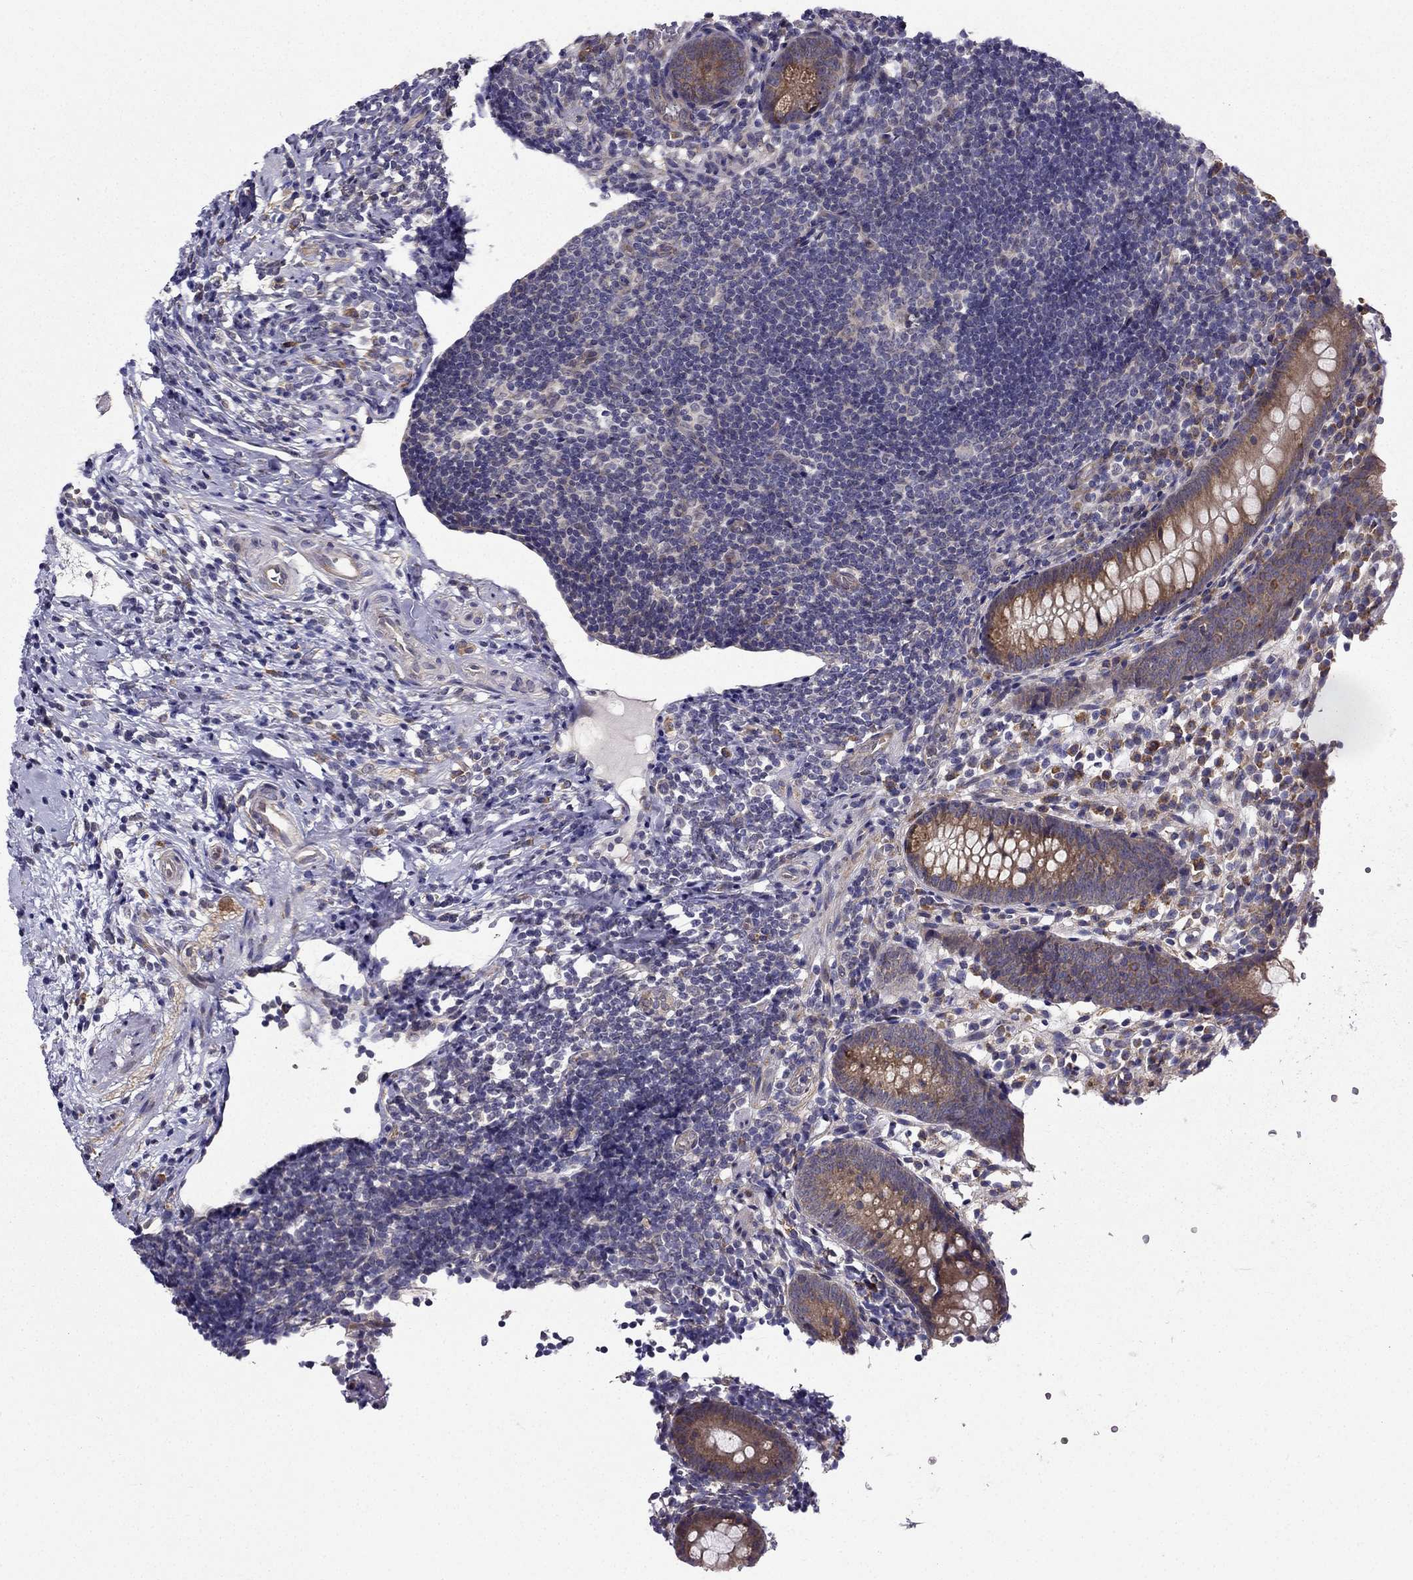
{"staining": {"intensity": "moderate", "quantity": "25%-75%", "location": "cytoplasmic/membranous"}, "tissue": "appendix", "cell_type": "Glandular cells", "image_type": "normal", "snomed": [{"axis": "morphology", "description": "Normal tissue, NOS"}, {"axis": "topography", "description": "Appendix"}], "caption": "The immunohistochemical stain labels moderate cytoplasmic/membranous expression in glandular cells of normal appendix. (brown staining indicates protein expression, while blue staining denotes nuclei).", "gene": "ARHGEF28", "patient": {"sex": "female", "age": 40}}